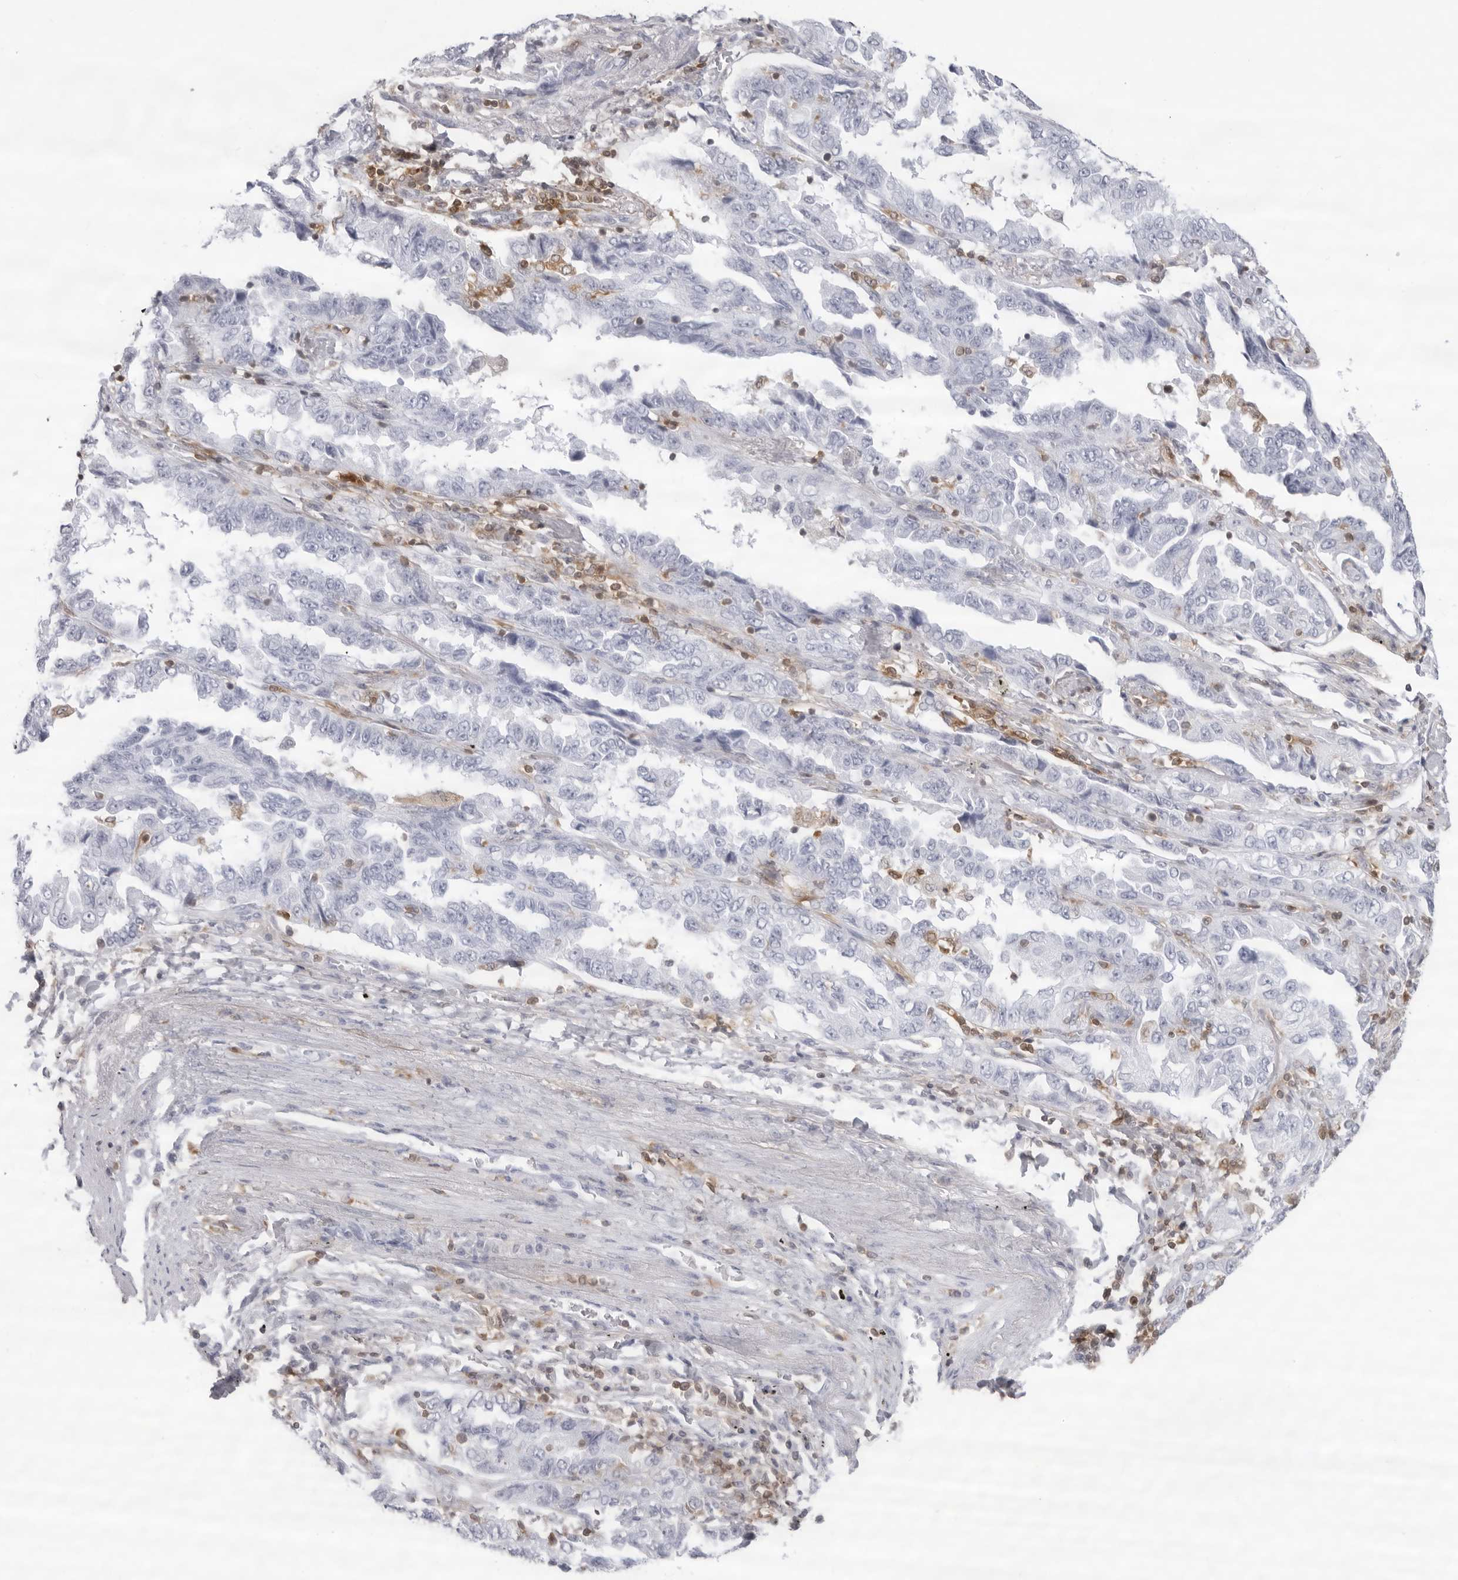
{"staining": {"intensity": "negative", "quantity": "none", "location": "none"}, "tissue": "lung cancer", "cell_type": "Tumor cells", "image_type": "cancer", "snomed": [{"axis": "morphology", "description": "Adenocarcinoma, NOS"}, {"axis": "topography", "description": "Lung"}], "caption": "Histopathology image shows no significant protein staining in tumor cells of adenocarcinoma (lung).", "gene": "FMNL1", "patient": {"sex": "female", "age": 51}}